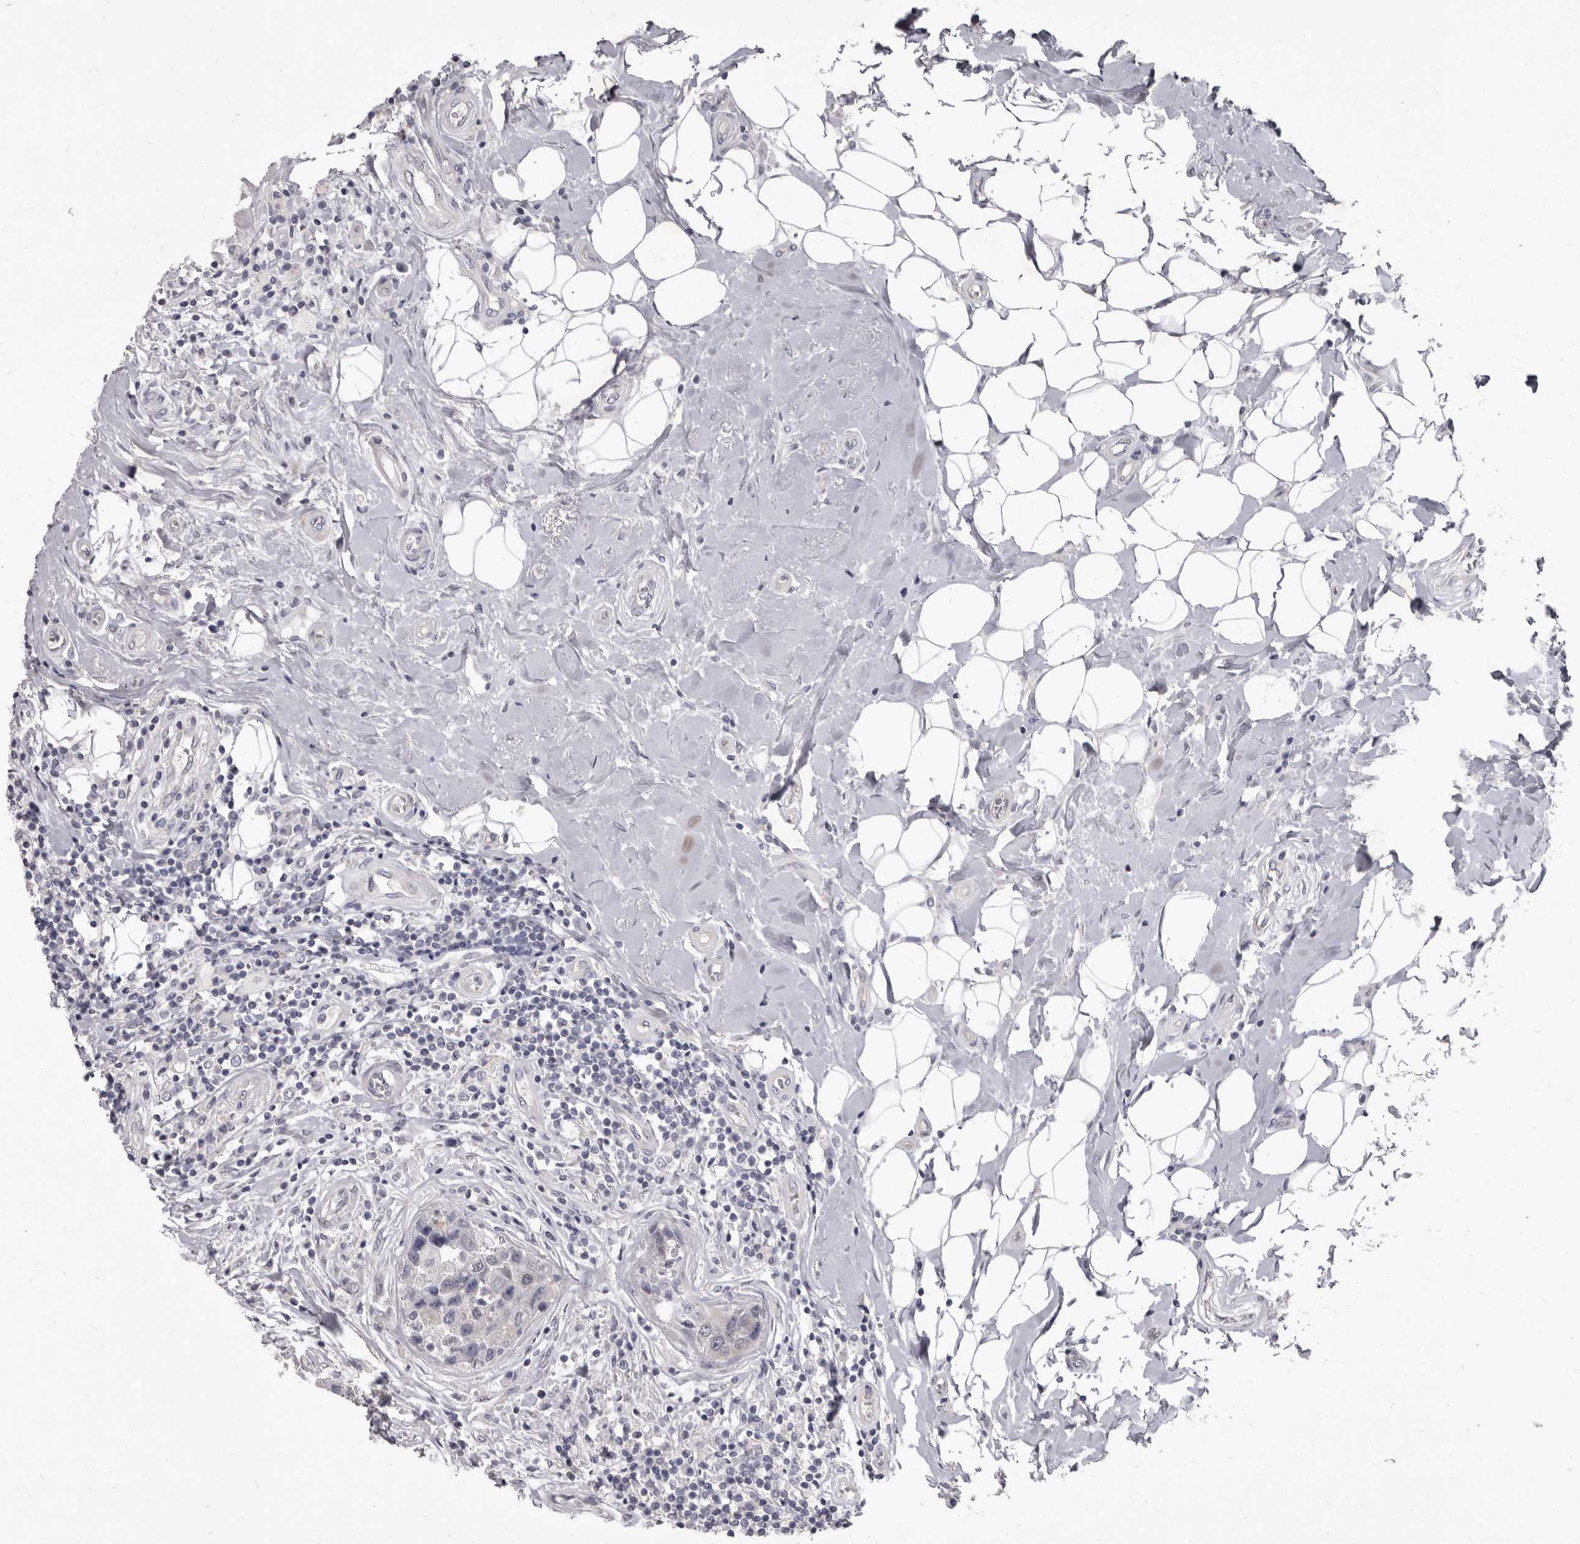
{"staining": {"intensity": "negative", "quantity": "none", "location": "none"}, "tissue": "breast cancer", "cell_type": "Tumor cells", "image_type": "cancer", "snomed": [{"axis": "morphology", "description": "Duct carcinoma"}, {"axis": "topography", "description": "Breast"}], "caption": "A photomicrograph of human invasive ductal carcinoma (breast) is negative for staining in tumor cells.", "gene": "GSK3B", "patient": {"sex": "female", "age": 27}}